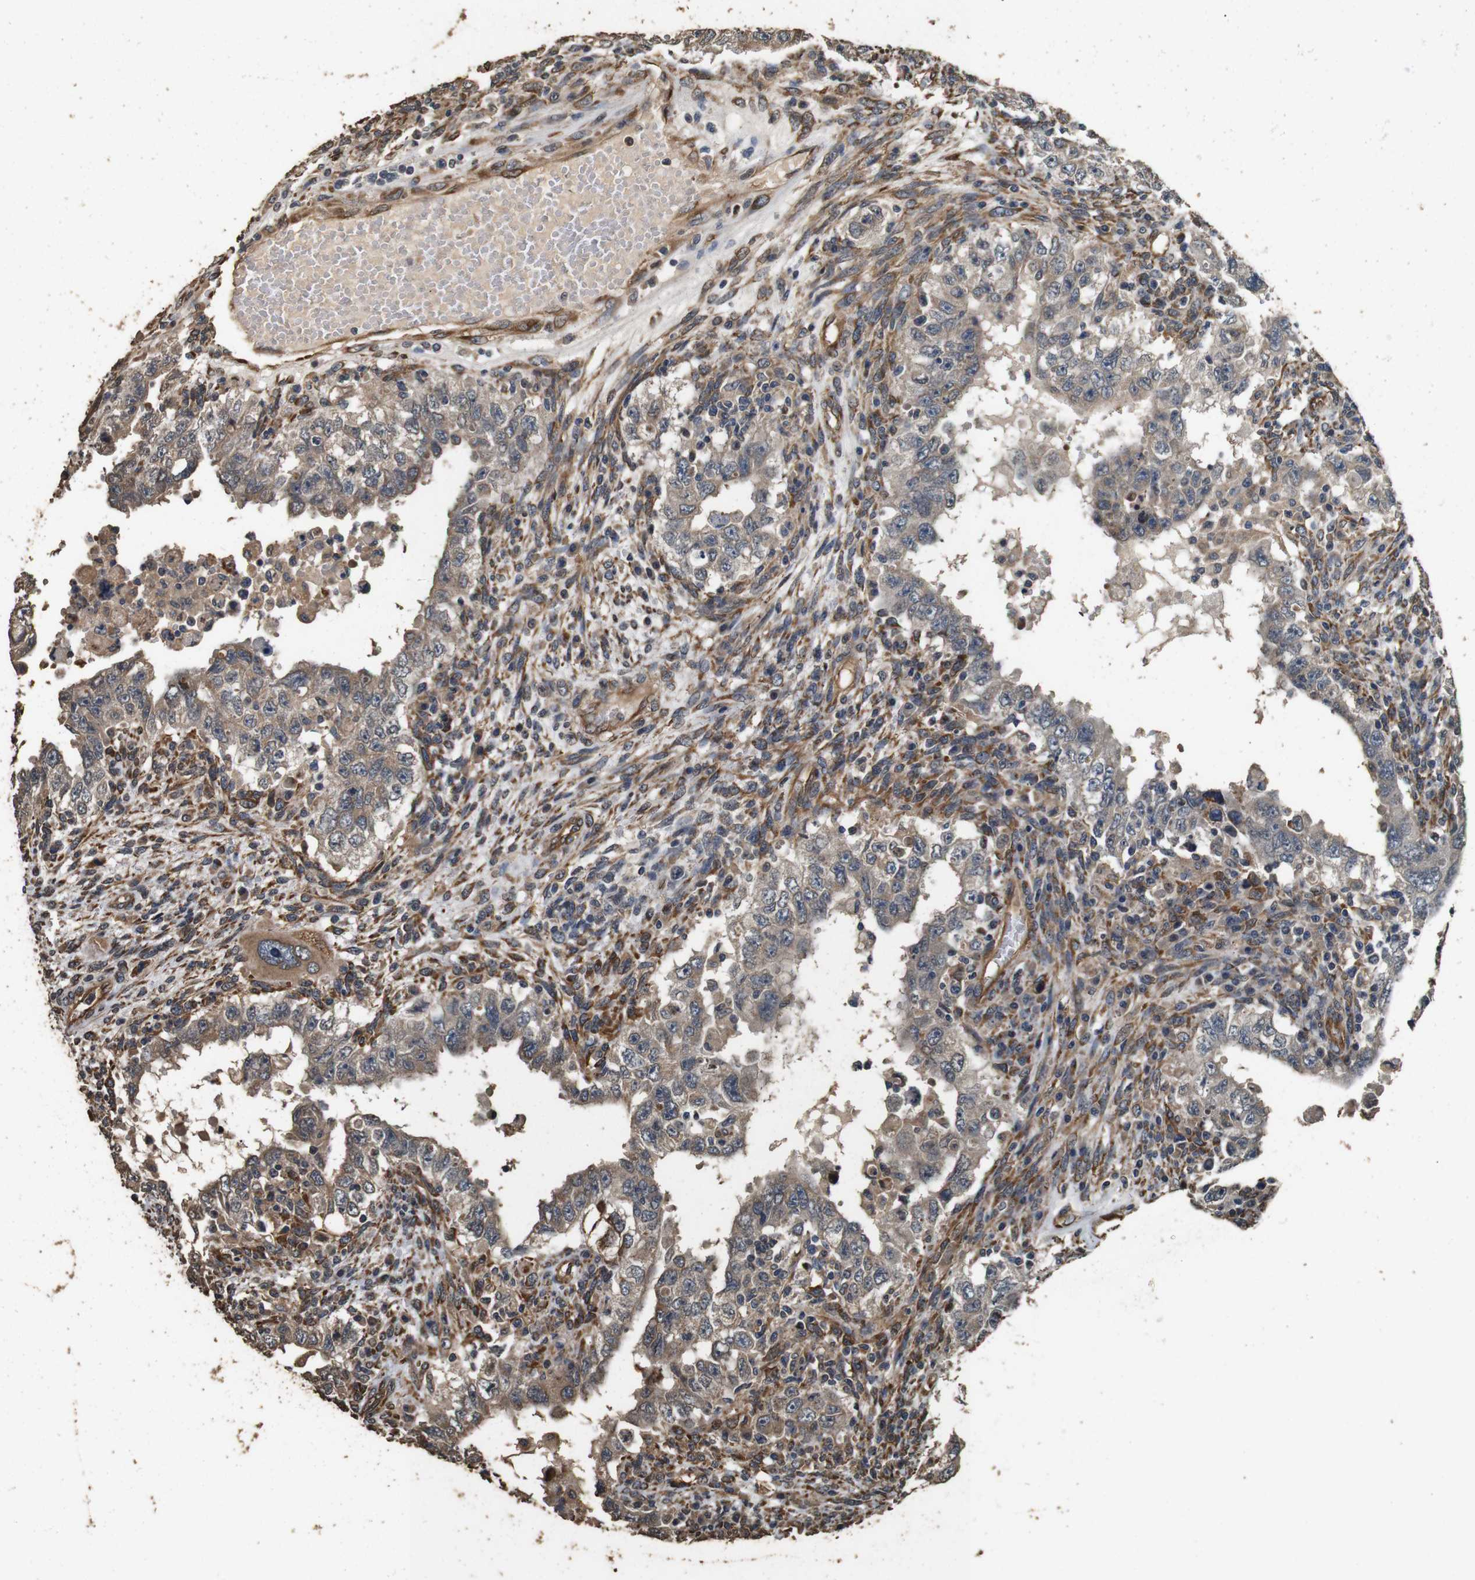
{"staining": {"intensity": "moderate", "quantity": "25%-75%", "location": "cytoplasmic/membranous"}, "tissue": "testis cancer", "cell_type": "Tumor cells", "image_type": "cancer", "snomed": [{"axis": "morphology", "description": "Carcinoma, Embryonal, NOS"}, {"axis": "topography", "description": "Testis"}], "caption": "Testis cancer (embryonal carcinoma) stained with DAB (3,3'-diaminobenzidine) IHC shows medium levels of moderate cytoplasmic/membranous expression in approximately 25%-75% of tumor cells.", "gene": "CNPY4", "patient": {"sex": "male", "age": 26}}